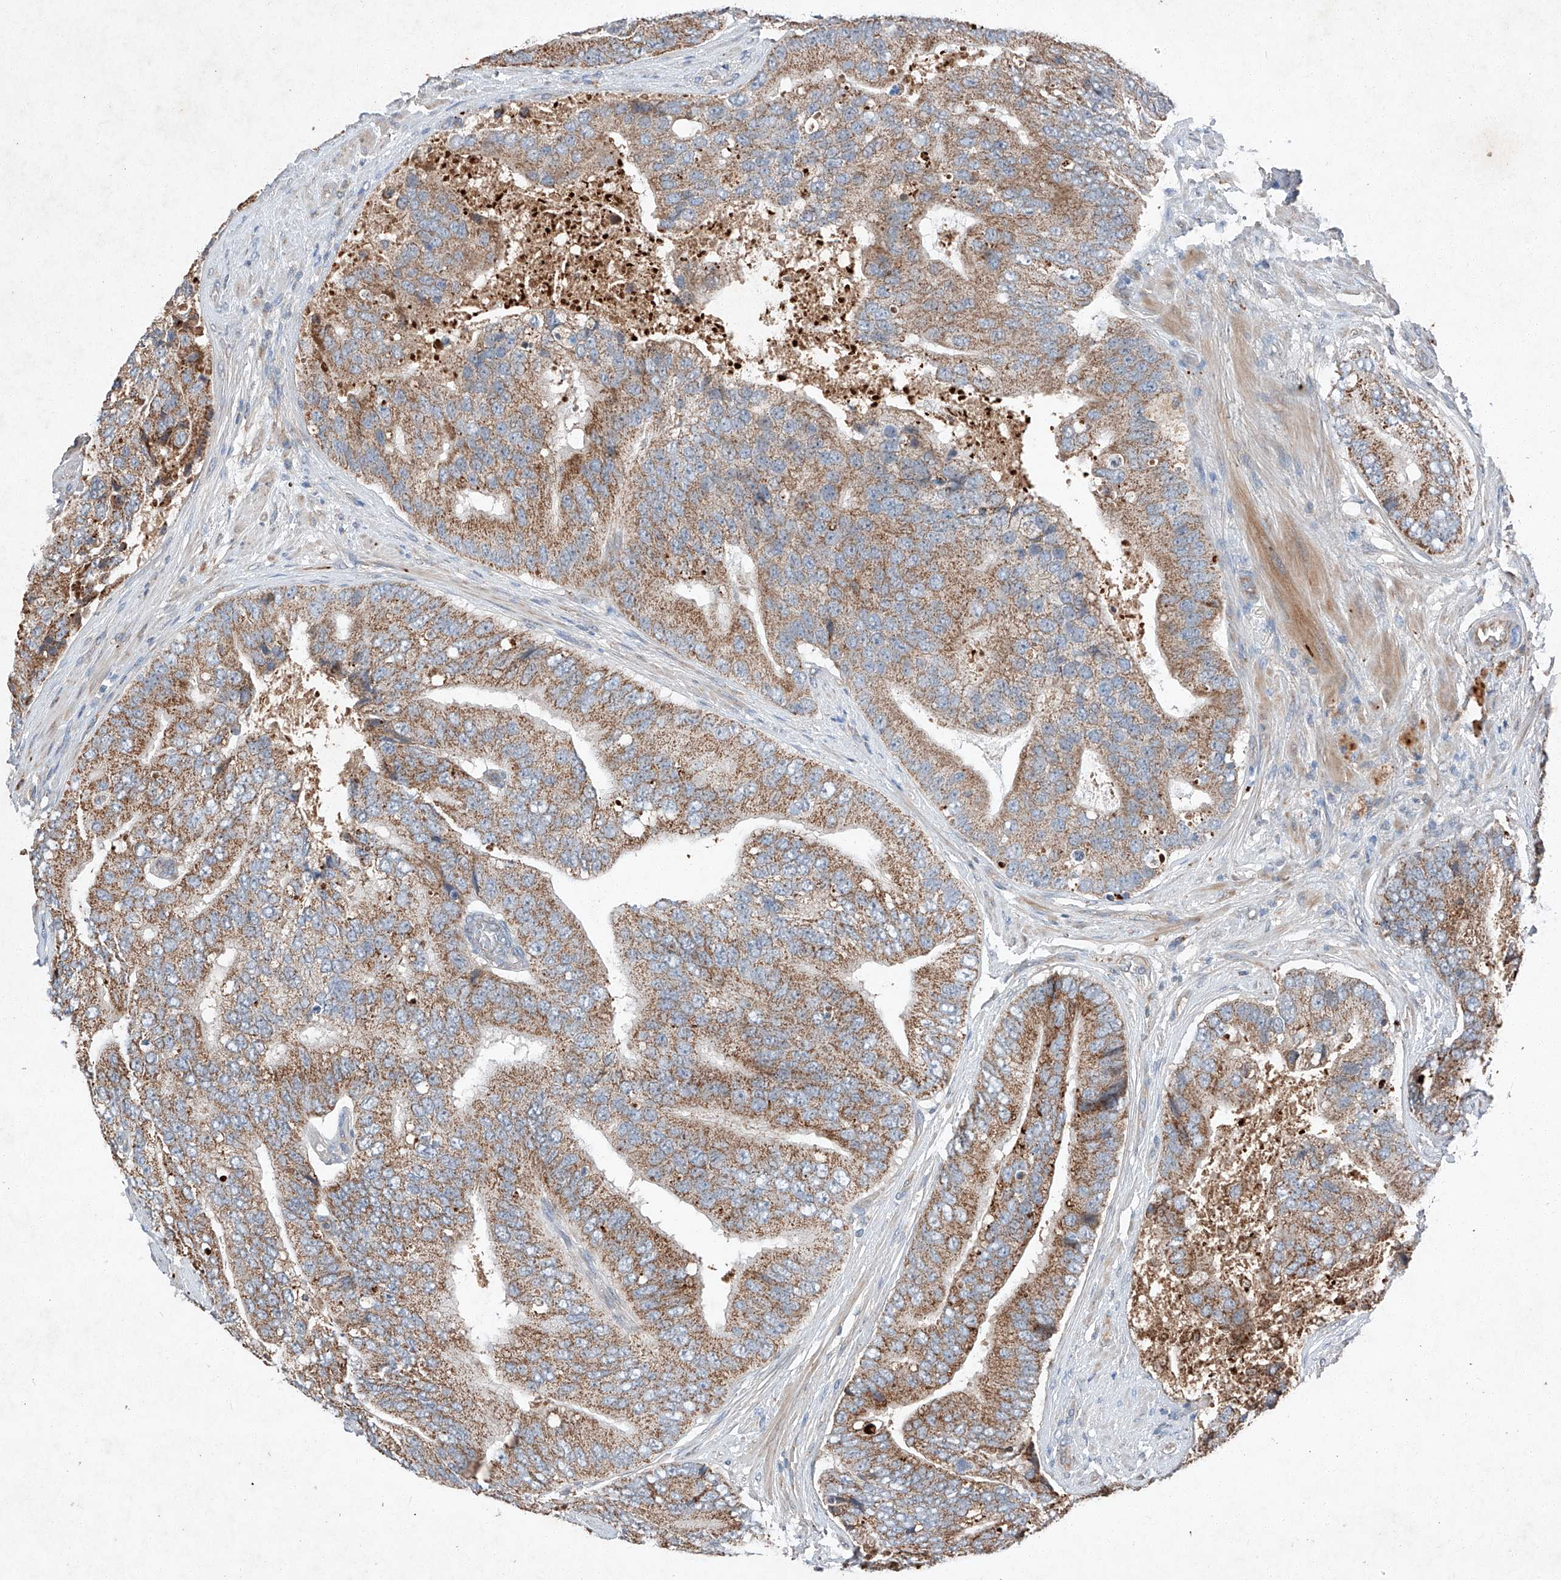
{"staining": {"intensity": "moderate", "quantity": ">75%", "location": "cytoplasmic/membranous"}, "tissue": "prostate cancer", "cell_type": "Tumor cells", "image_type": "cancer", "snomed": [{"axis": "morphology", "description": "Adenocarcinoma, High grade"}, {"axis": "topography", "description": "Prostate"}], "caption": "This histopathology image demonstrates prostate adenocarcinoma (high-grade) stained with immunohistochemistry (IHC) to label a protein in brown. The cytoplasmic/membranous of tumor cells show moderate positivity for the protein. Nuclei are counter-stained blue.", "gene": "RUSC1", "patient": {"sex": "male", "age": 70}}